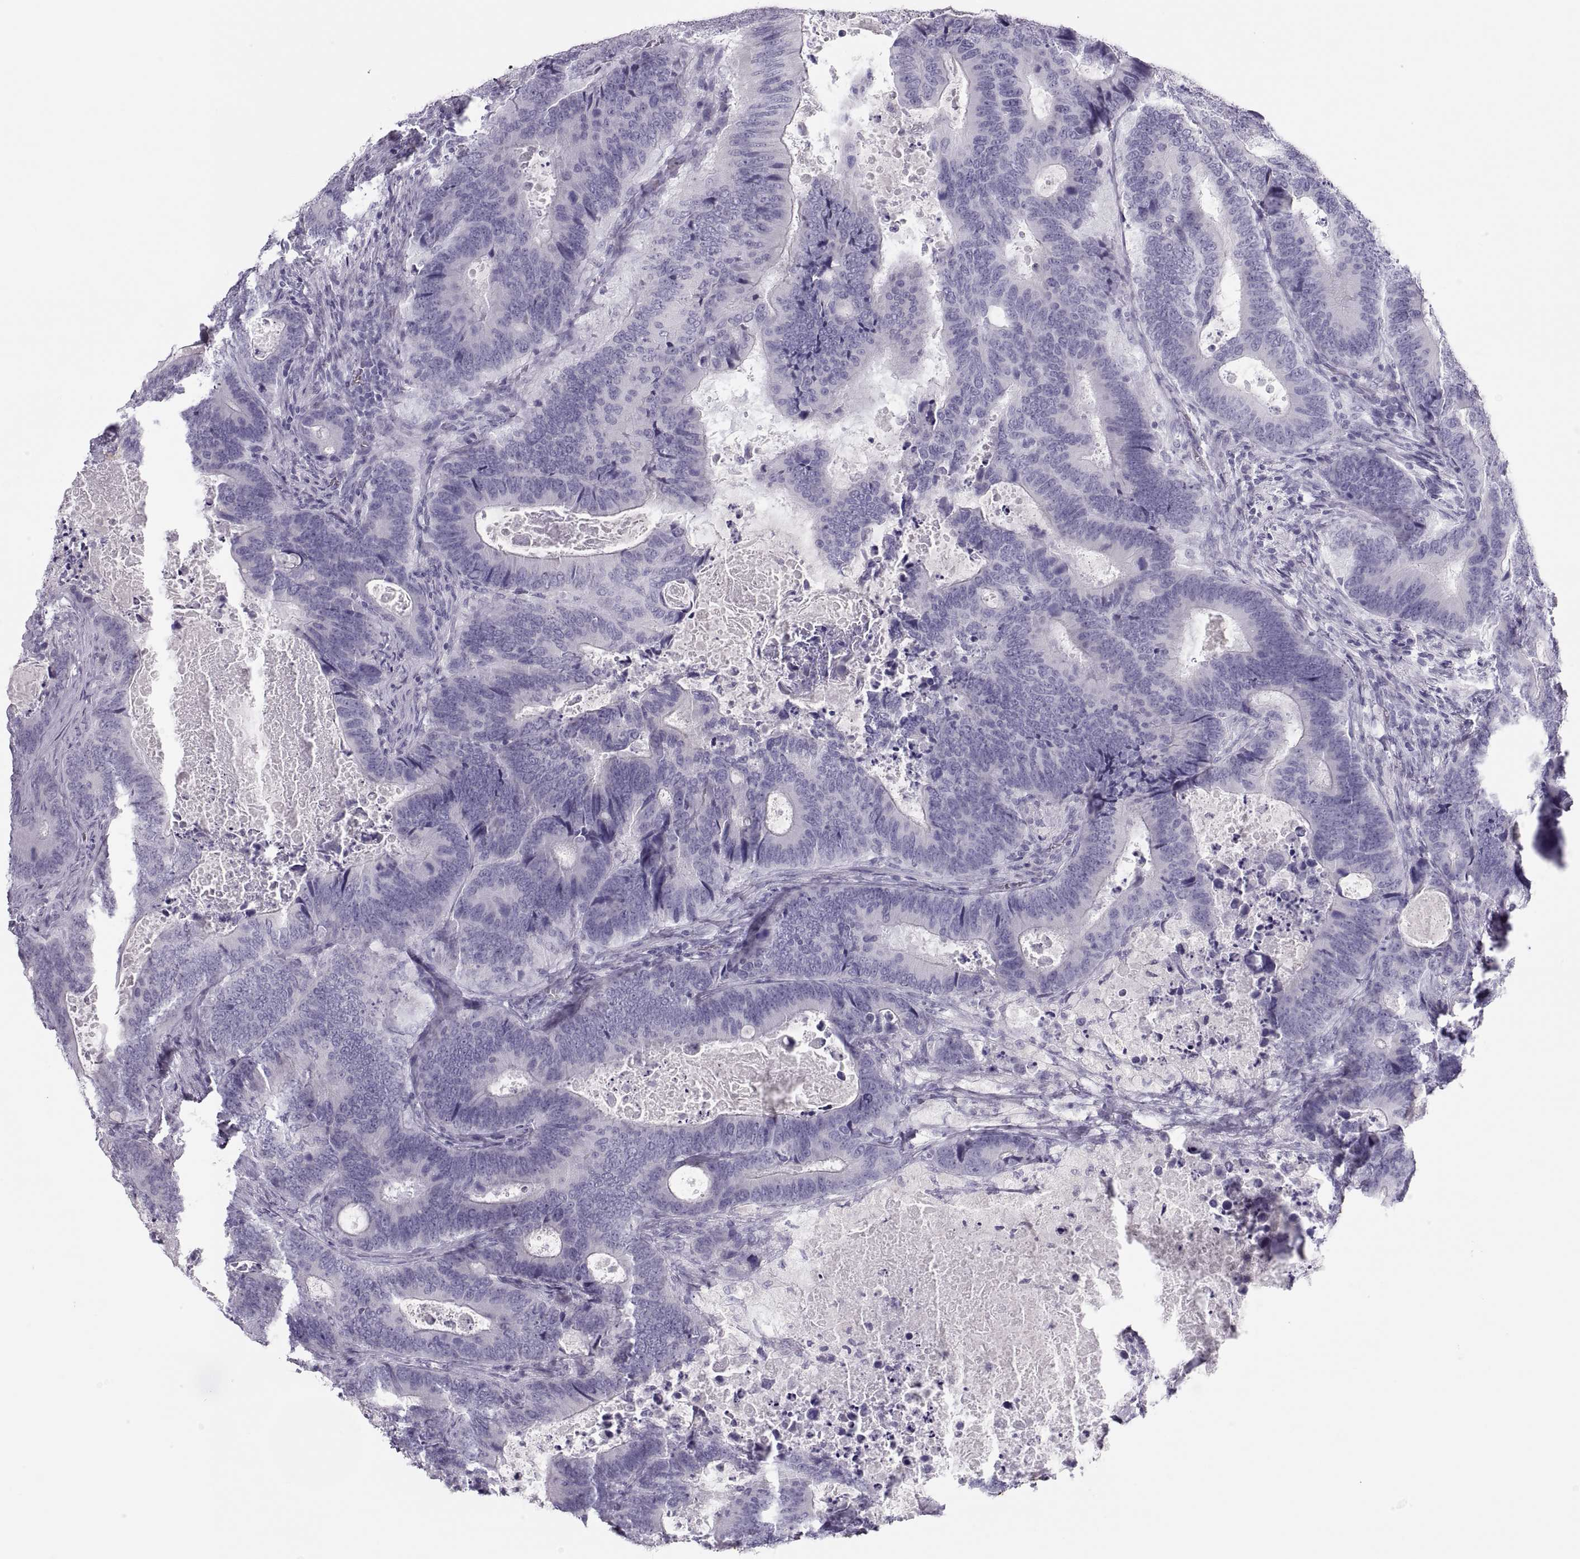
{"staining": {"intensity": "negative", "quantity": "none", "location": "none"}, "tissue": "colorectal cancer", "cell_type": "Tumor cells", "image_type": "cancer", "snomed": [{"axis": "morphology", "description": "Adenocarcinoma, NOS"}, {"axis": "topography", "description": "Colon"}], "caption": "This is an immunohistochemistry (IHC) micrograph of colorectal cancer. There is no staining in tumor cells.", "gene": "SEMG1", "patient": {"sex": "female", "age": 82}}